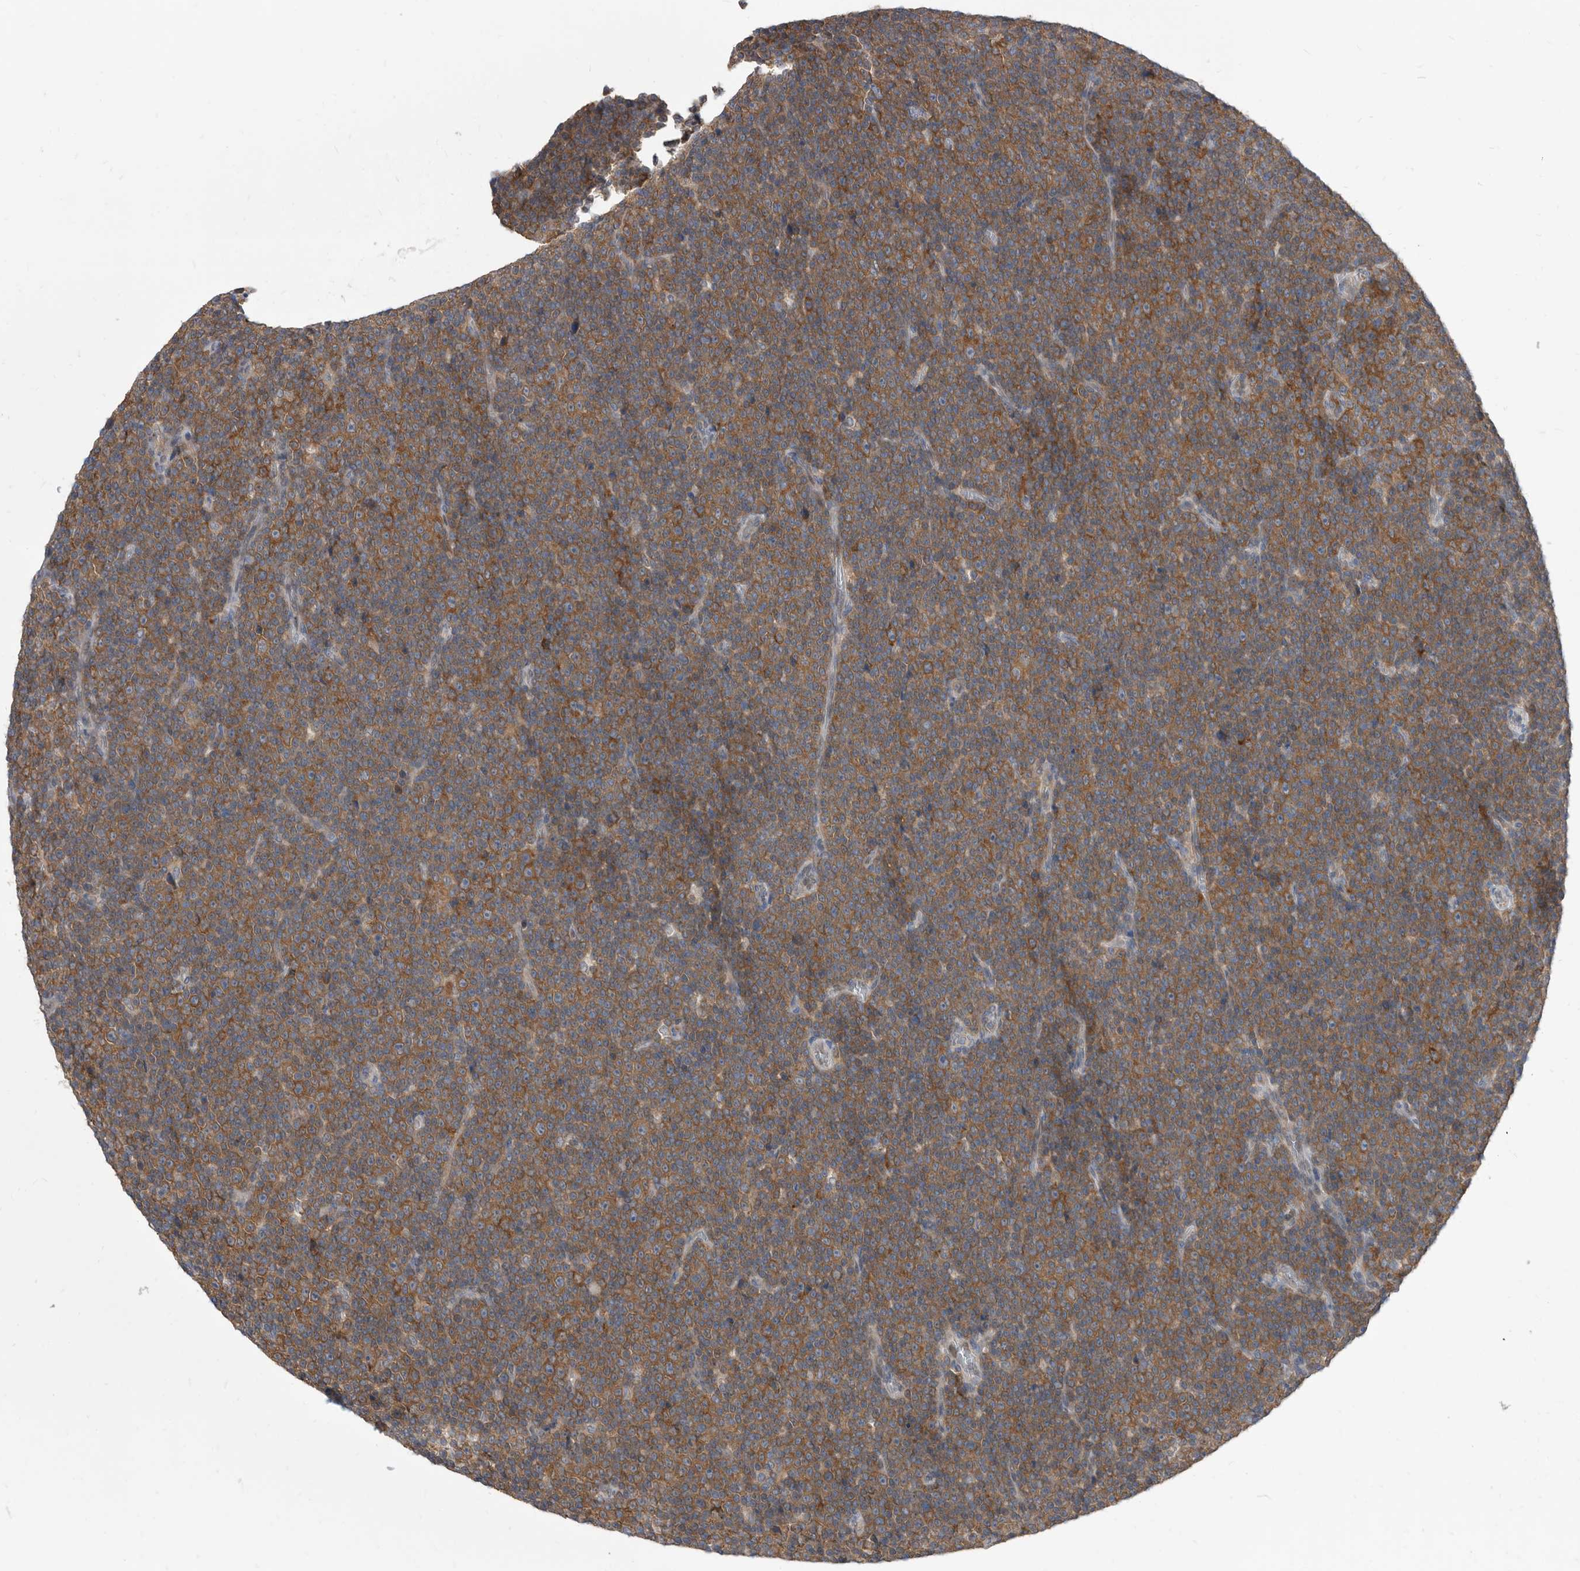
{"staining": {"intensity": "strong", "quantity": ">75%", "location": "cytoplasmic/membranous"}, "tissue": "lymphoma", "cell_type": "Tumor cells", "image_type": "cancer", "snomed": [{"axis": "morphology", "description": "Malignant lymphoma, non-Hodgkin's type, Low grade"}, {"axis": "topography", "description": "Lymph node"}], "caption": "Immunohistochemistry of human malignant lymphoma, non-Hodgkin's type (low-grade) reveals high levels of strong cytoplasmic/membranous expression in about >75% of tumor cells.", "gene": "CCT4", "patient": {"sex": "female", "age": 67}}